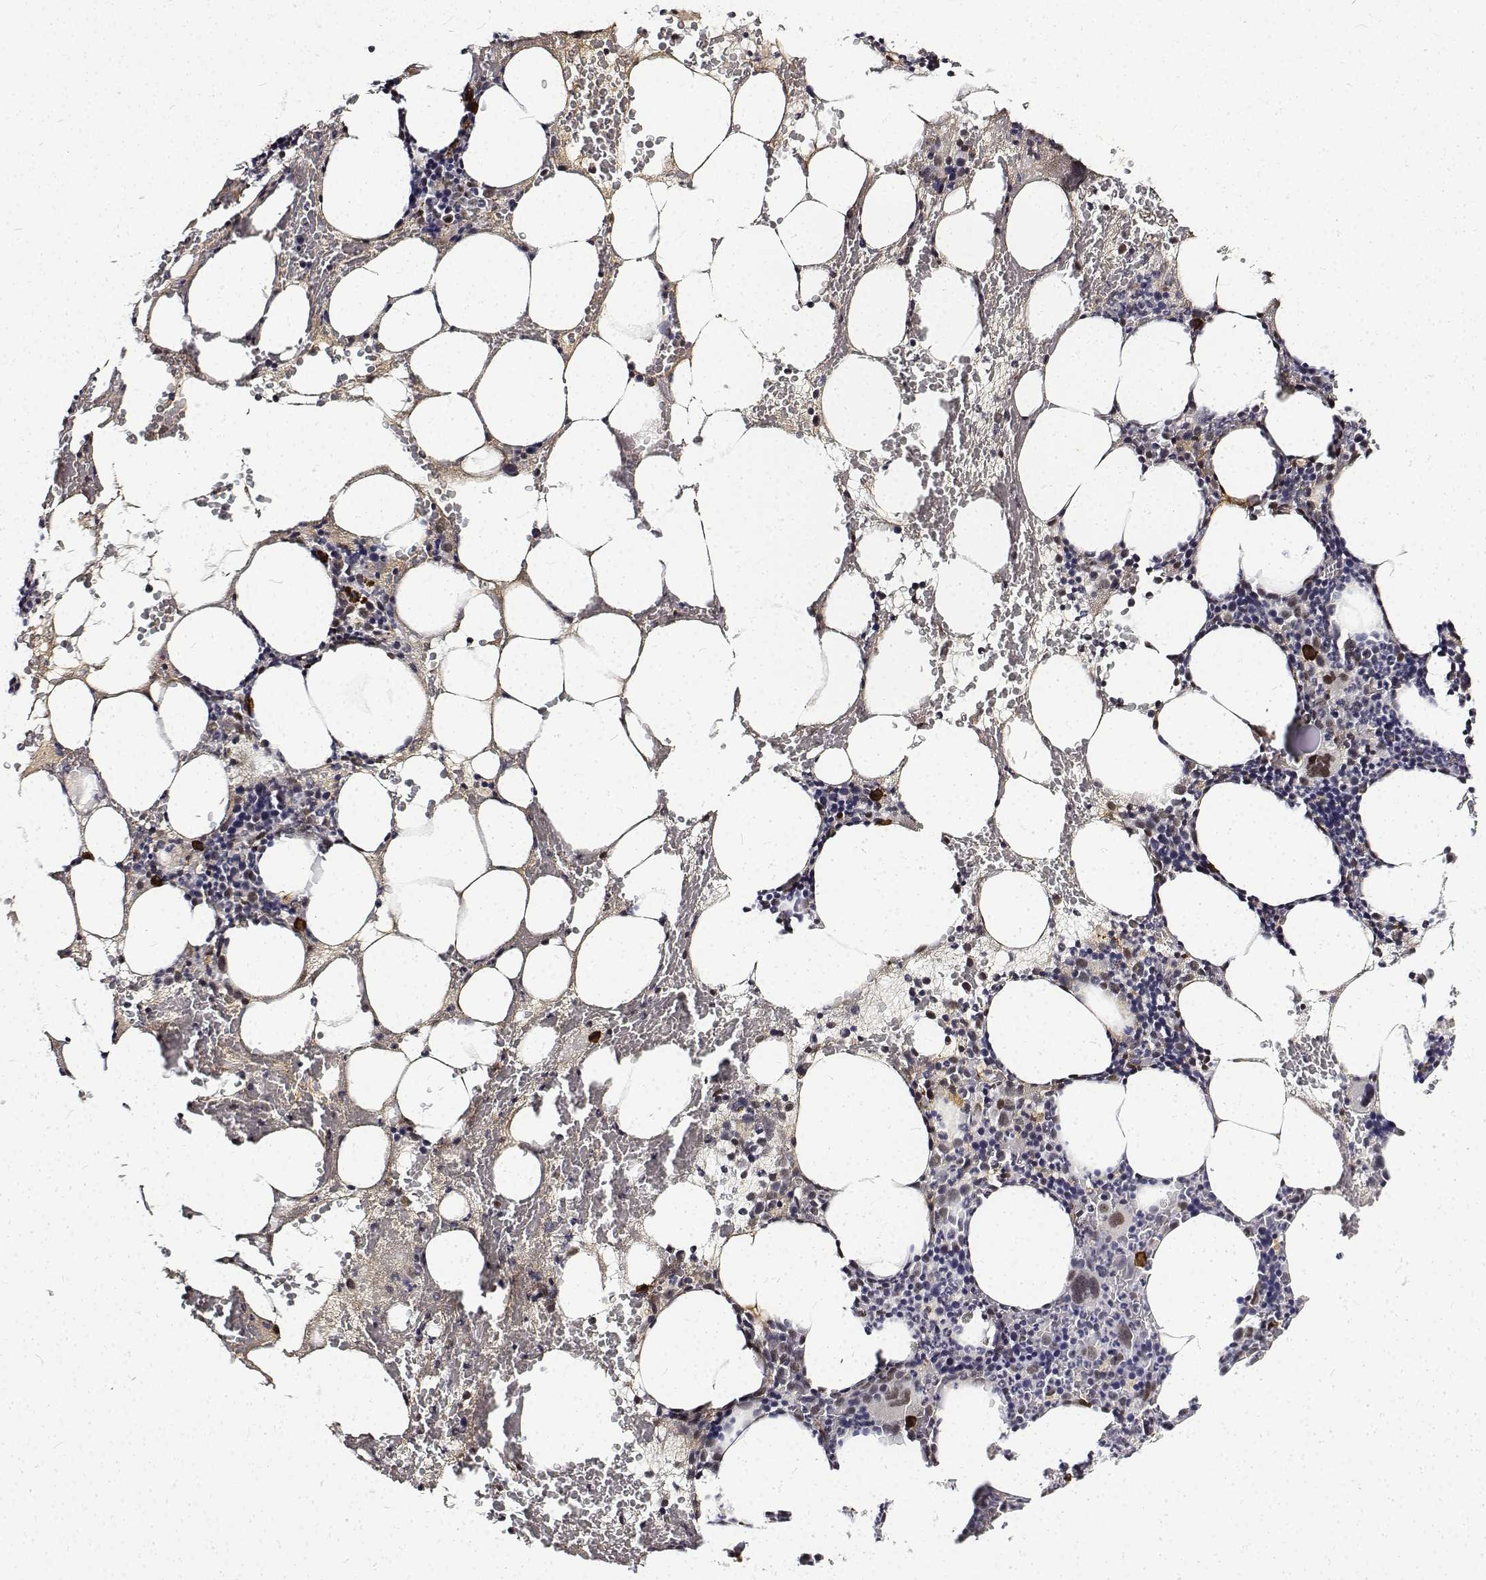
{"staining": {"intensity": "strong", "quantity": "<25%", "location": "cytoplasmic/membranous"}, "tissue": "bone marrow", "cell_type": "Hematopoietic cells", "image_type": "normal", "snomed": [{"axis": "morphology", "description": "Normal tissue, NOS"}, {"axis": "topography", "description": "Bone marrow"}], "caption": "Strong cytoplasmic/membranous protein positivity is appreciated in approximately <25% of hematopoietic cells in bone marrow. Nuclei are stained in blue.", "gene": "ATRX", "patient": {"sex": "male", "age": 89}}